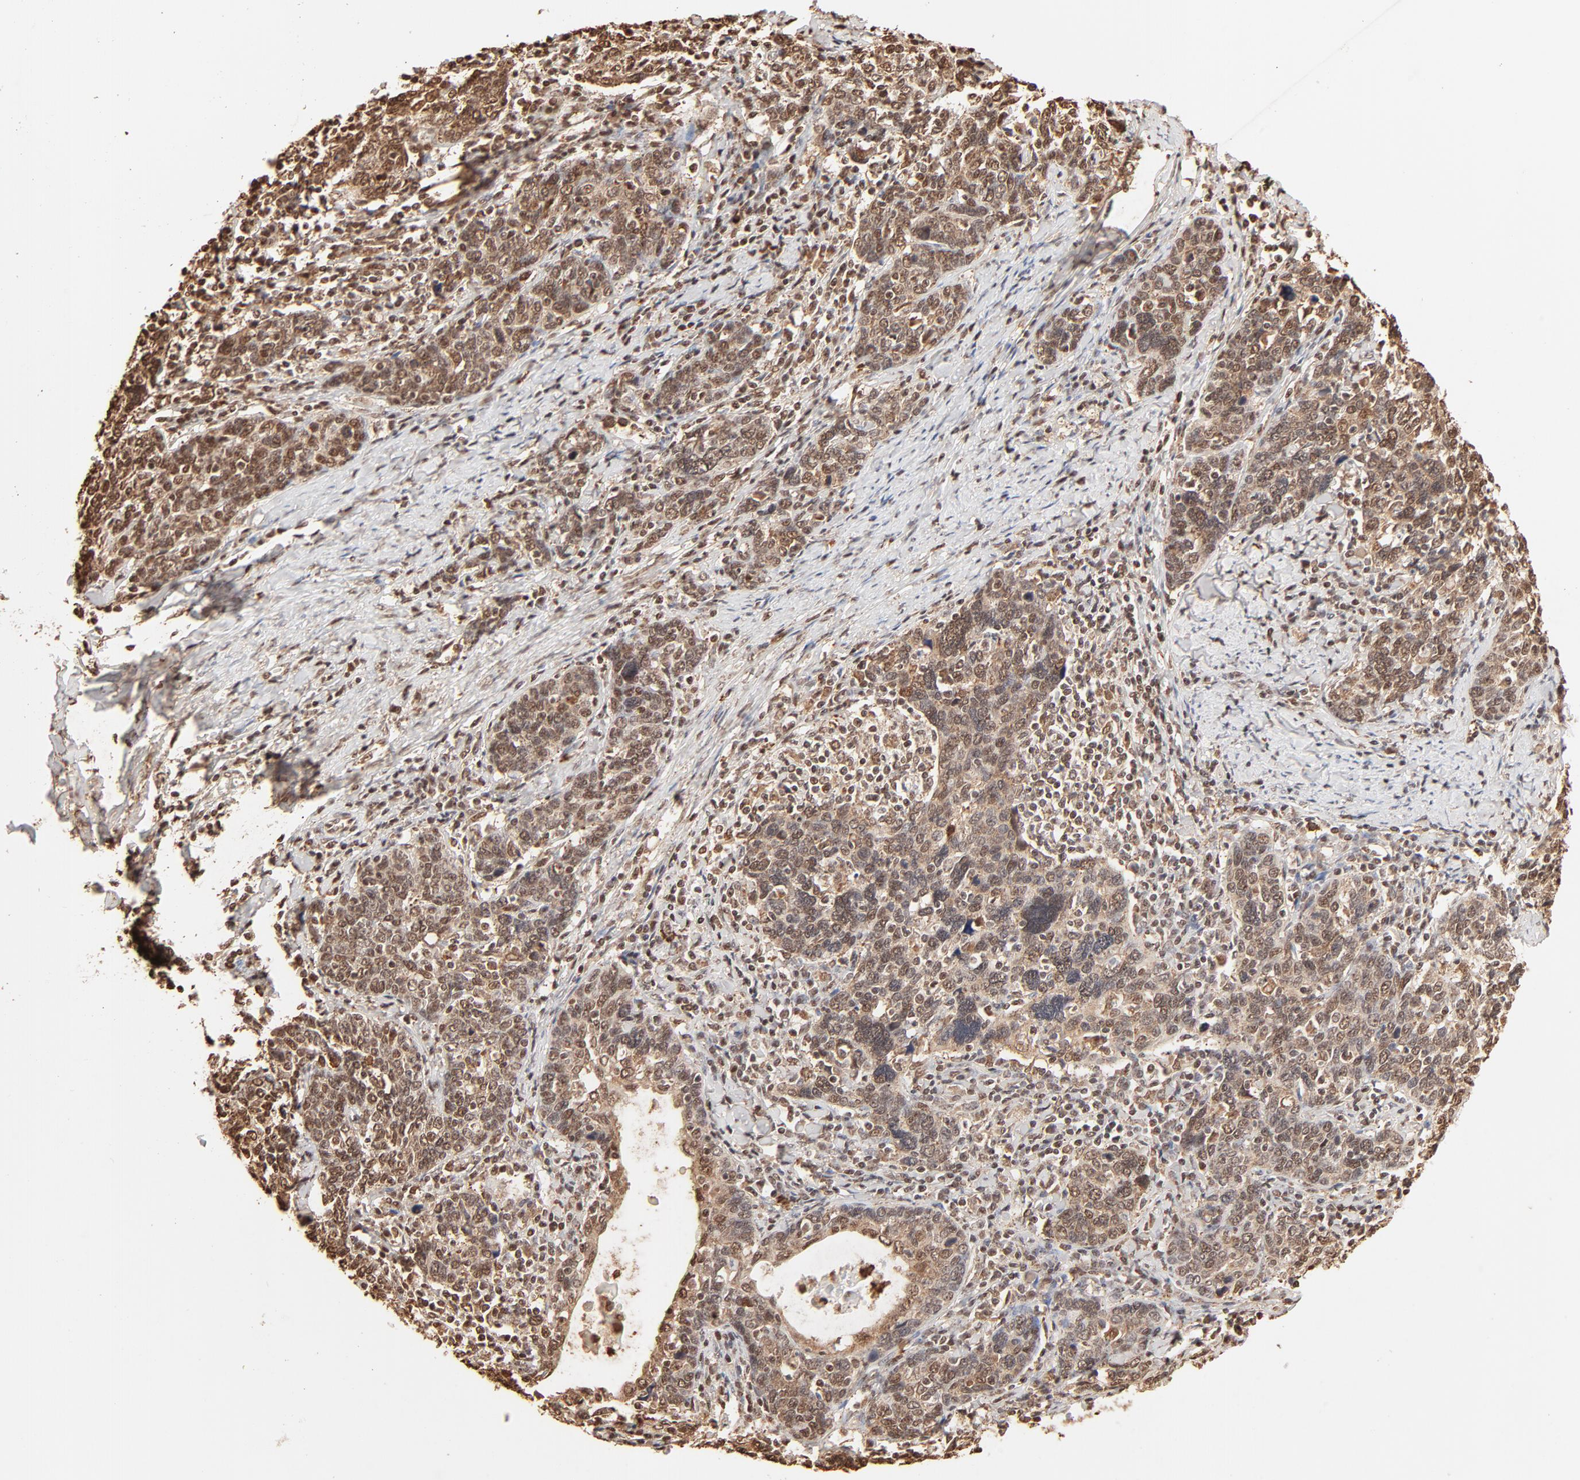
{"staining": {"intensity": "moderate", "quantity": ">75%", "location": "cytoplasmic/membranous,nuclear"}, "tissue": "cervical cancer", "cell_type": "Tumor cells", "image_type": "cancer", "snomed": [{"axis": "morphology", "description": "Squamous cell carcinoma, NOS"}, {"axis": "topography", "description": "Cervix"}], "caption": "Immunohistochemical staining of human cervical cancer (squamous cell carcinoma) displays medium levels of moderate cytoplasmic/membranous and nuclear positivity in about >75% of tumor cells. Nuclei are stained in blue.", "gene": "FAM50A", "patient": {"sex": "female", "age": 41}}